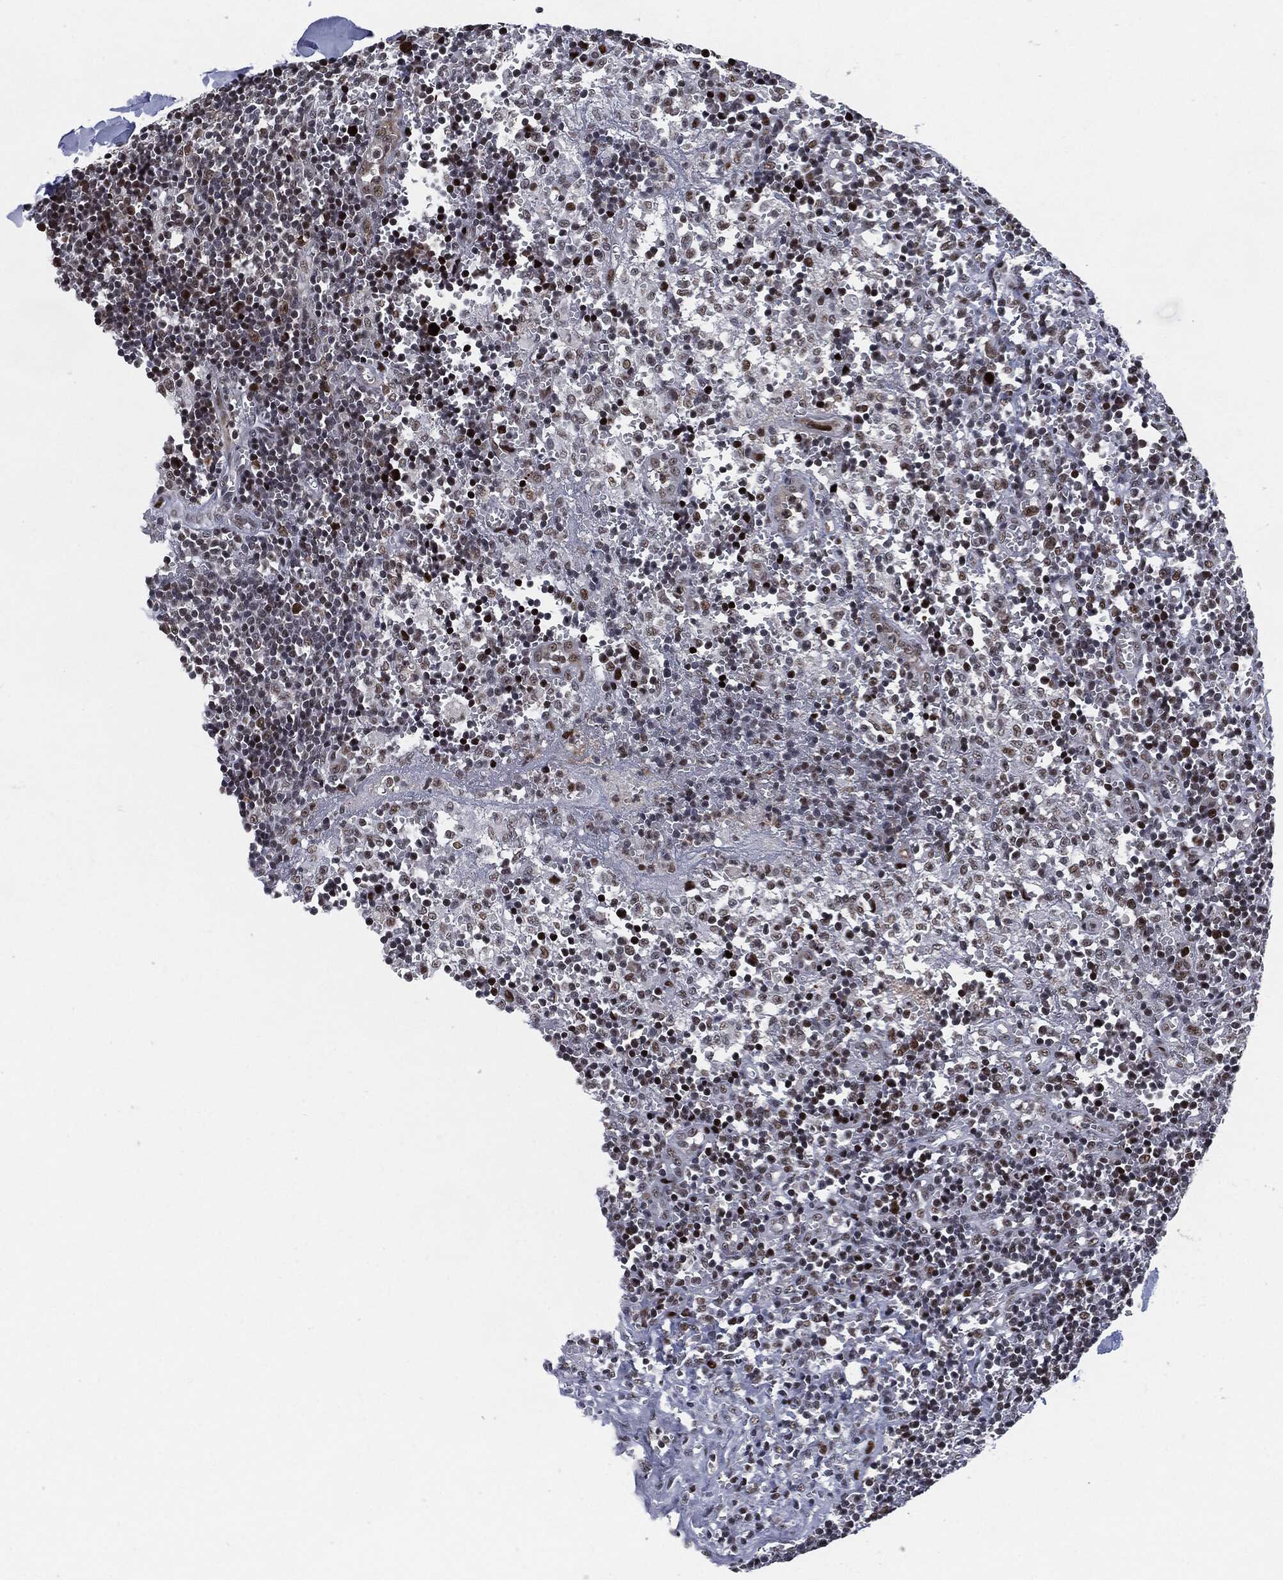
{"staining": {"intensity": "strong", "quantity": "<25%", "location": "nuclear"}, "tissue": "lymph node", "cell_type": "Non-germinal center cells", "image_type": "normal", "snomed": [{"axis": "morphology", "description": "Normal tissue, NOS"}, {"axis": "topography", "description": "Lymph node"}, {"axis": "topography", "description": "Salivary gland"}], "caption": "DAB immunohistochemical staining of unremarkable human lymph node demonstrates strong nuclear protein positivity in approximately <25% of non-germinal center cells.", "gene": "AKT2", "patient": {"sex": "male", "age": 78}}